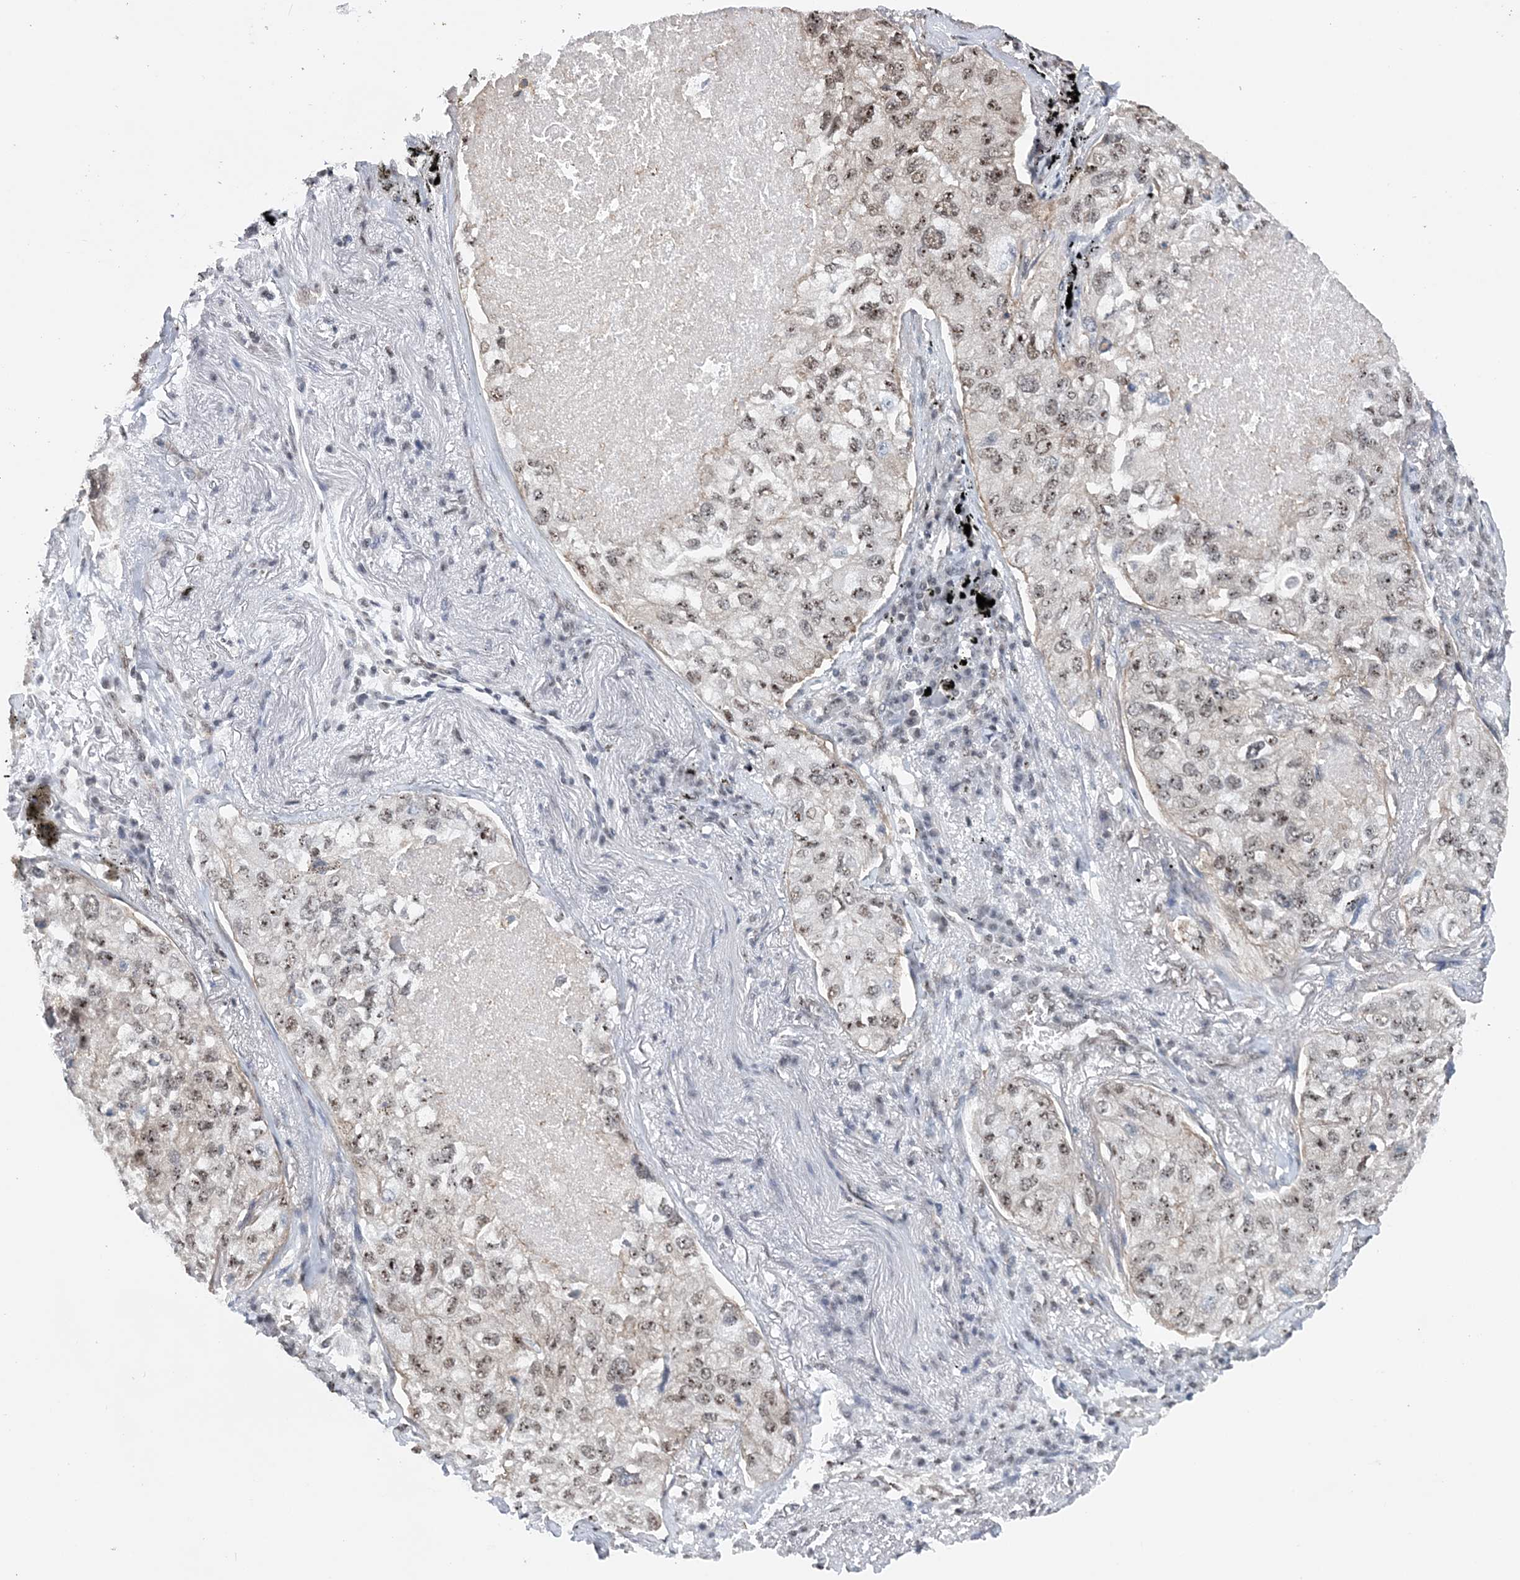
{"staining": {"intensity": "weak", "quantity": ">75%", "location": "nuclear"}, "tissue": "lung cancer", "cell_type": "Tumor cells", "image_type": "cancer", "snomed": [{"axis": "morphology", "description": "Adenocarcinoma, NOS"}, {"axis": "topography", "description": "Lung"}], "caption": "DAB immunohistochemical staining of lung adenocarcinoma reveals weak nuclear protein positivity in about >75% of tumor cells. Nuclei are stained in blue.", "gene": "CCDC152", "patient": {"sex": "male", "age": 65}}